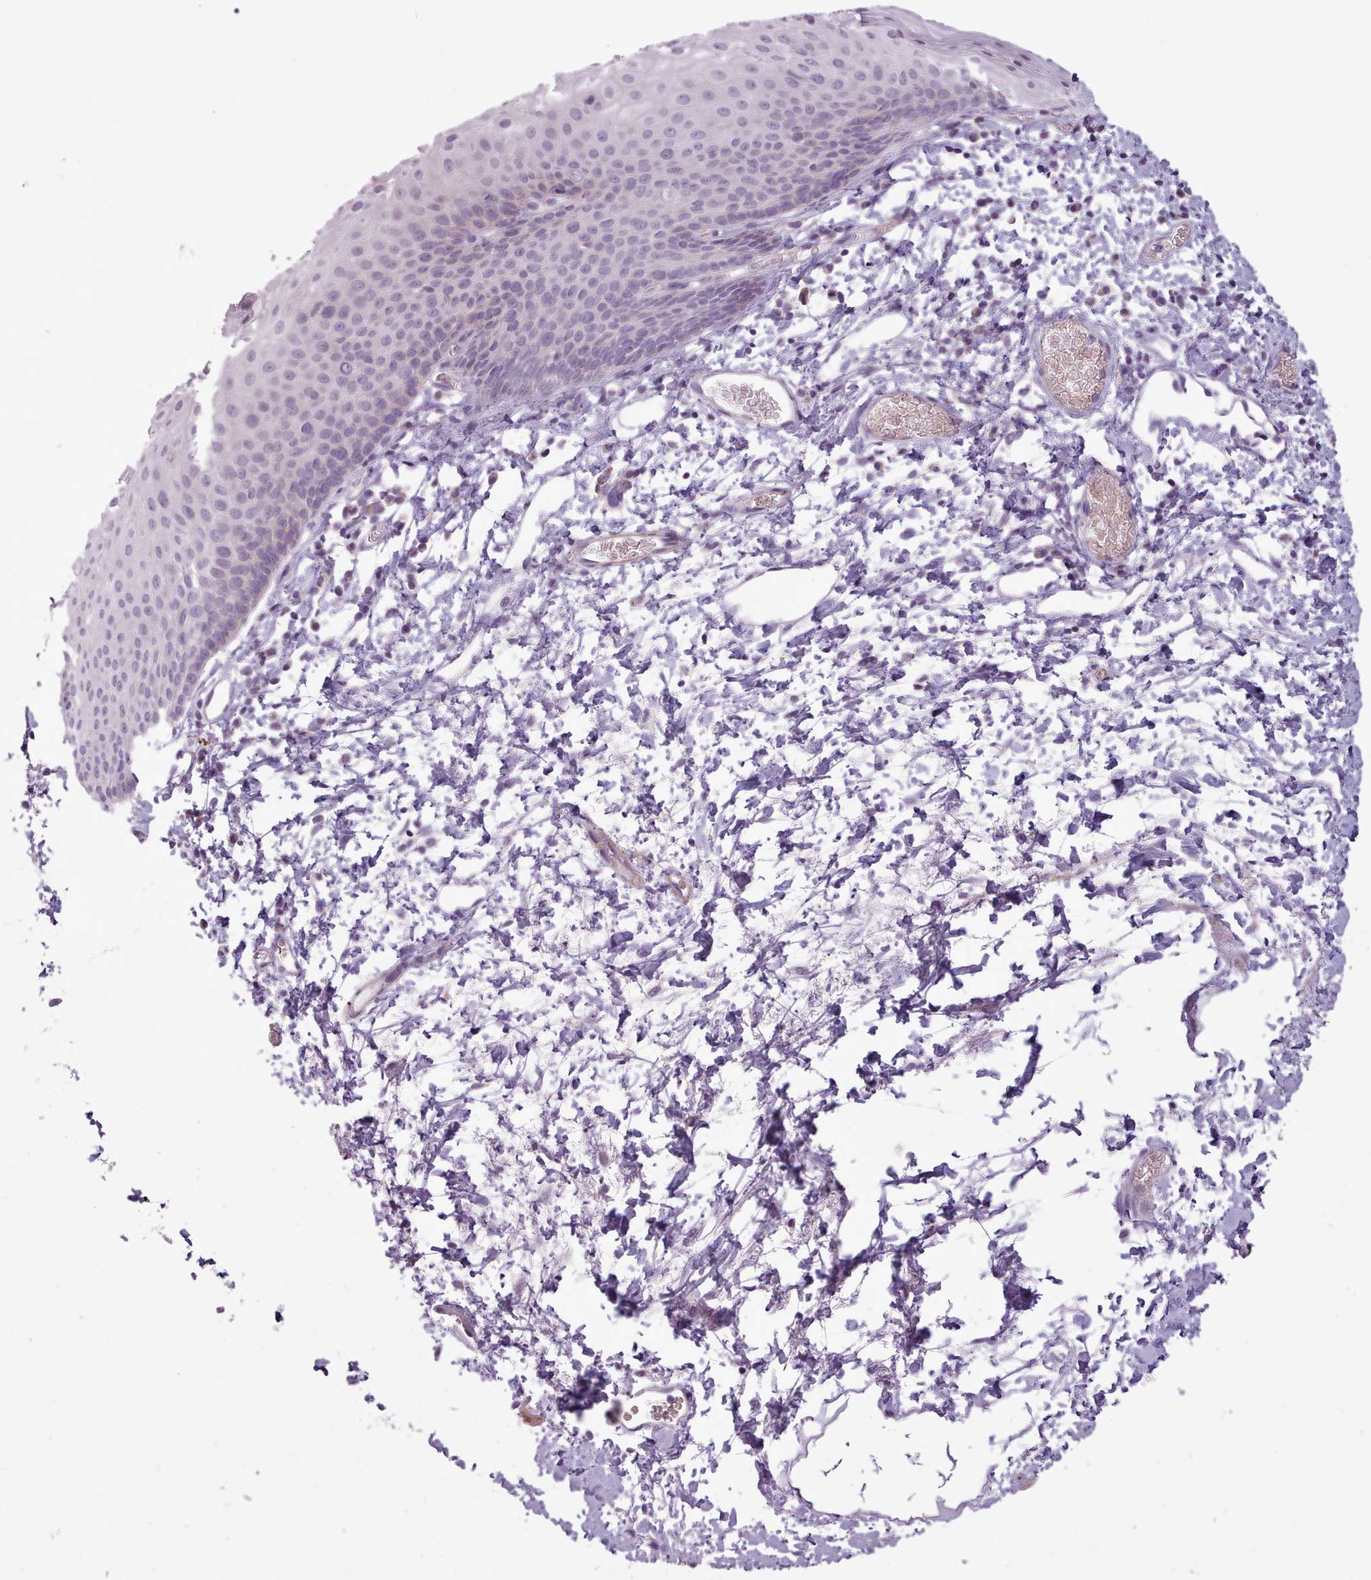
{"staining": {"intensity": "negative", "quantity": "none", "location": "none"}, "tissue": "skin", "cell_type": "Epidermal cells", "image_type": "normal", "snomed": [{"axis": "morphology", "description": "Normal tissue, NOS"}, {"axis": "morphology", "description": "Hemorrhoids"}, {"axis": "morphology", "description": "Inflammation, NOS"}, {"axis": "topography", "description": "Anal"}], "caption": "DAB (3,3'-diaminobenzidine) immunohistochemical staining of benign human skin exhibits no significant staining in epidermal cells.", "gene": "AVL9", "patient": {"sex": "male", "age": 60}}